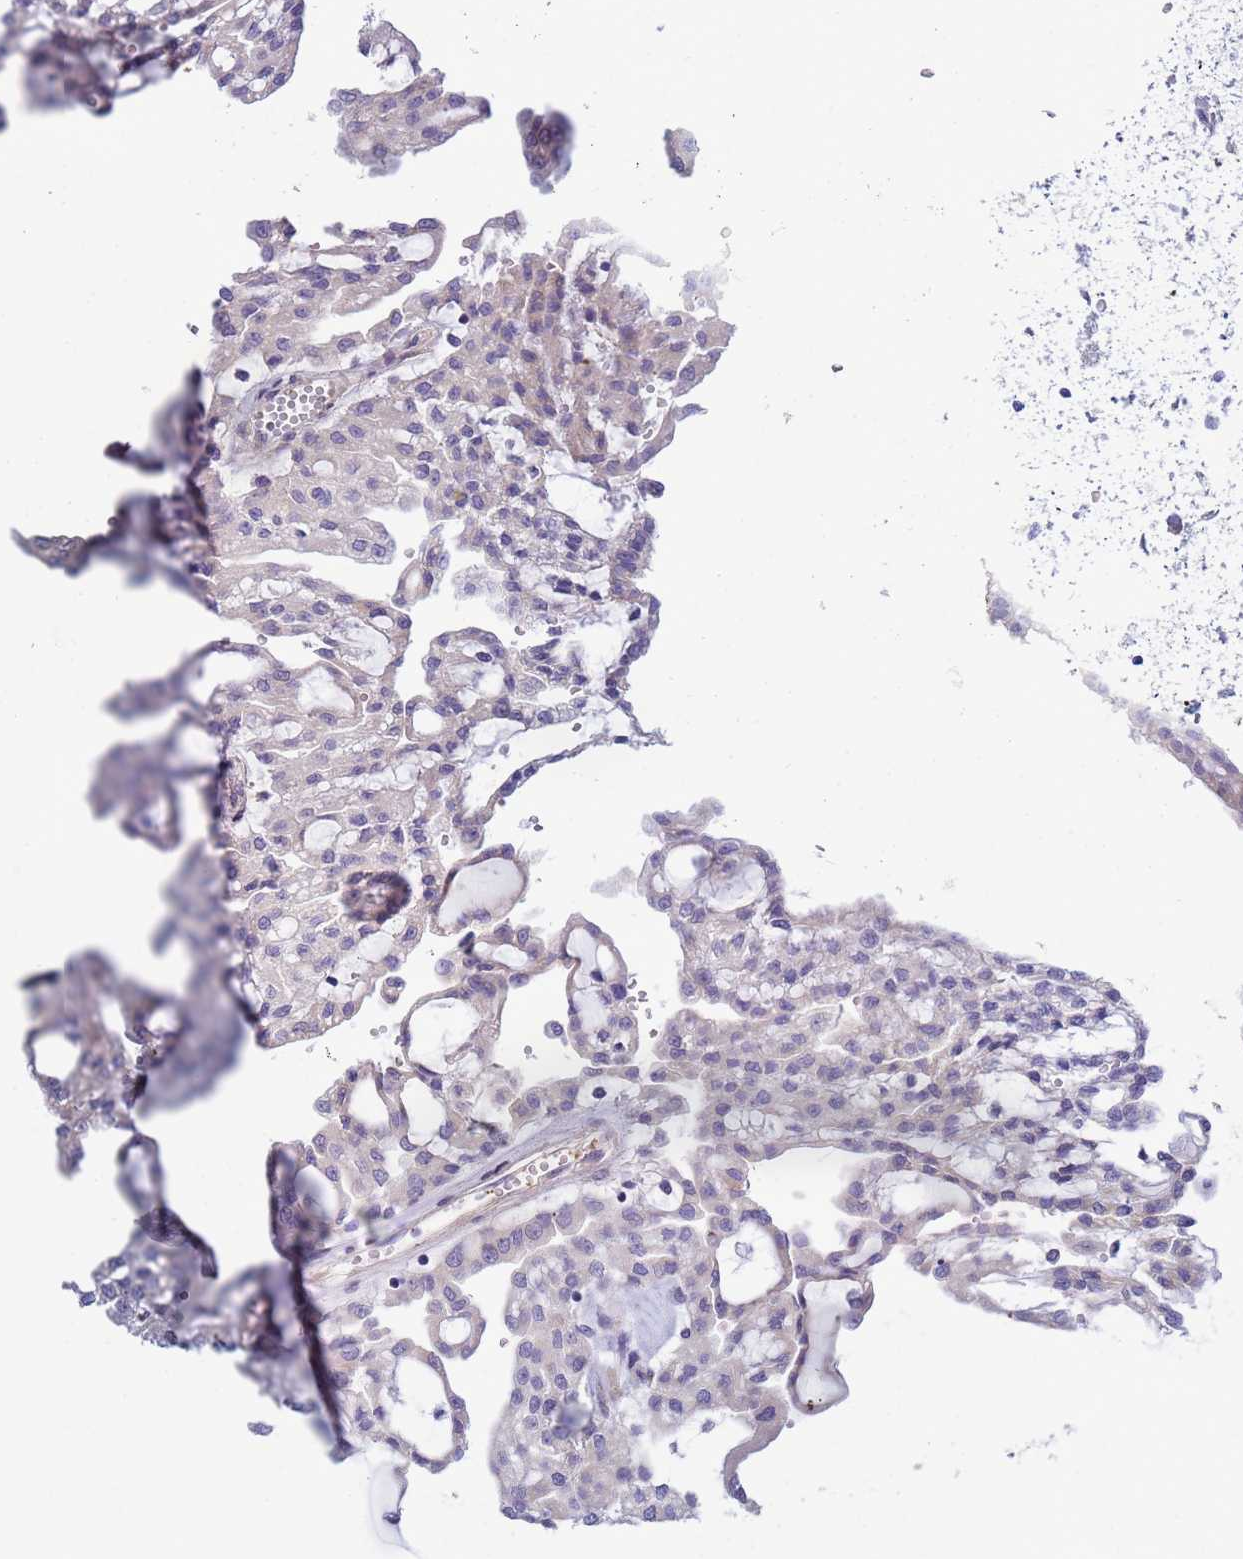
{"staining": {"intensity": "weak", "quantity": "<25%", "location": "cytoplasmic/membranous"}, "tissue": "renal cancer", "cell_type": "Tumor cells", "image_type": "cancer", "snomed": [{"axis": "morphology", "description": "Adenocarcinoma, NOS"}, {"axis": "topography", "description": "Kidney"}], "caption": "Renal cancer (adenocarcinoma) was stained to show a protein in brown. There is no significant expression in tumor cells.", "gene": "TRPC6", "patient": {"sex": "male", "age": 63}}